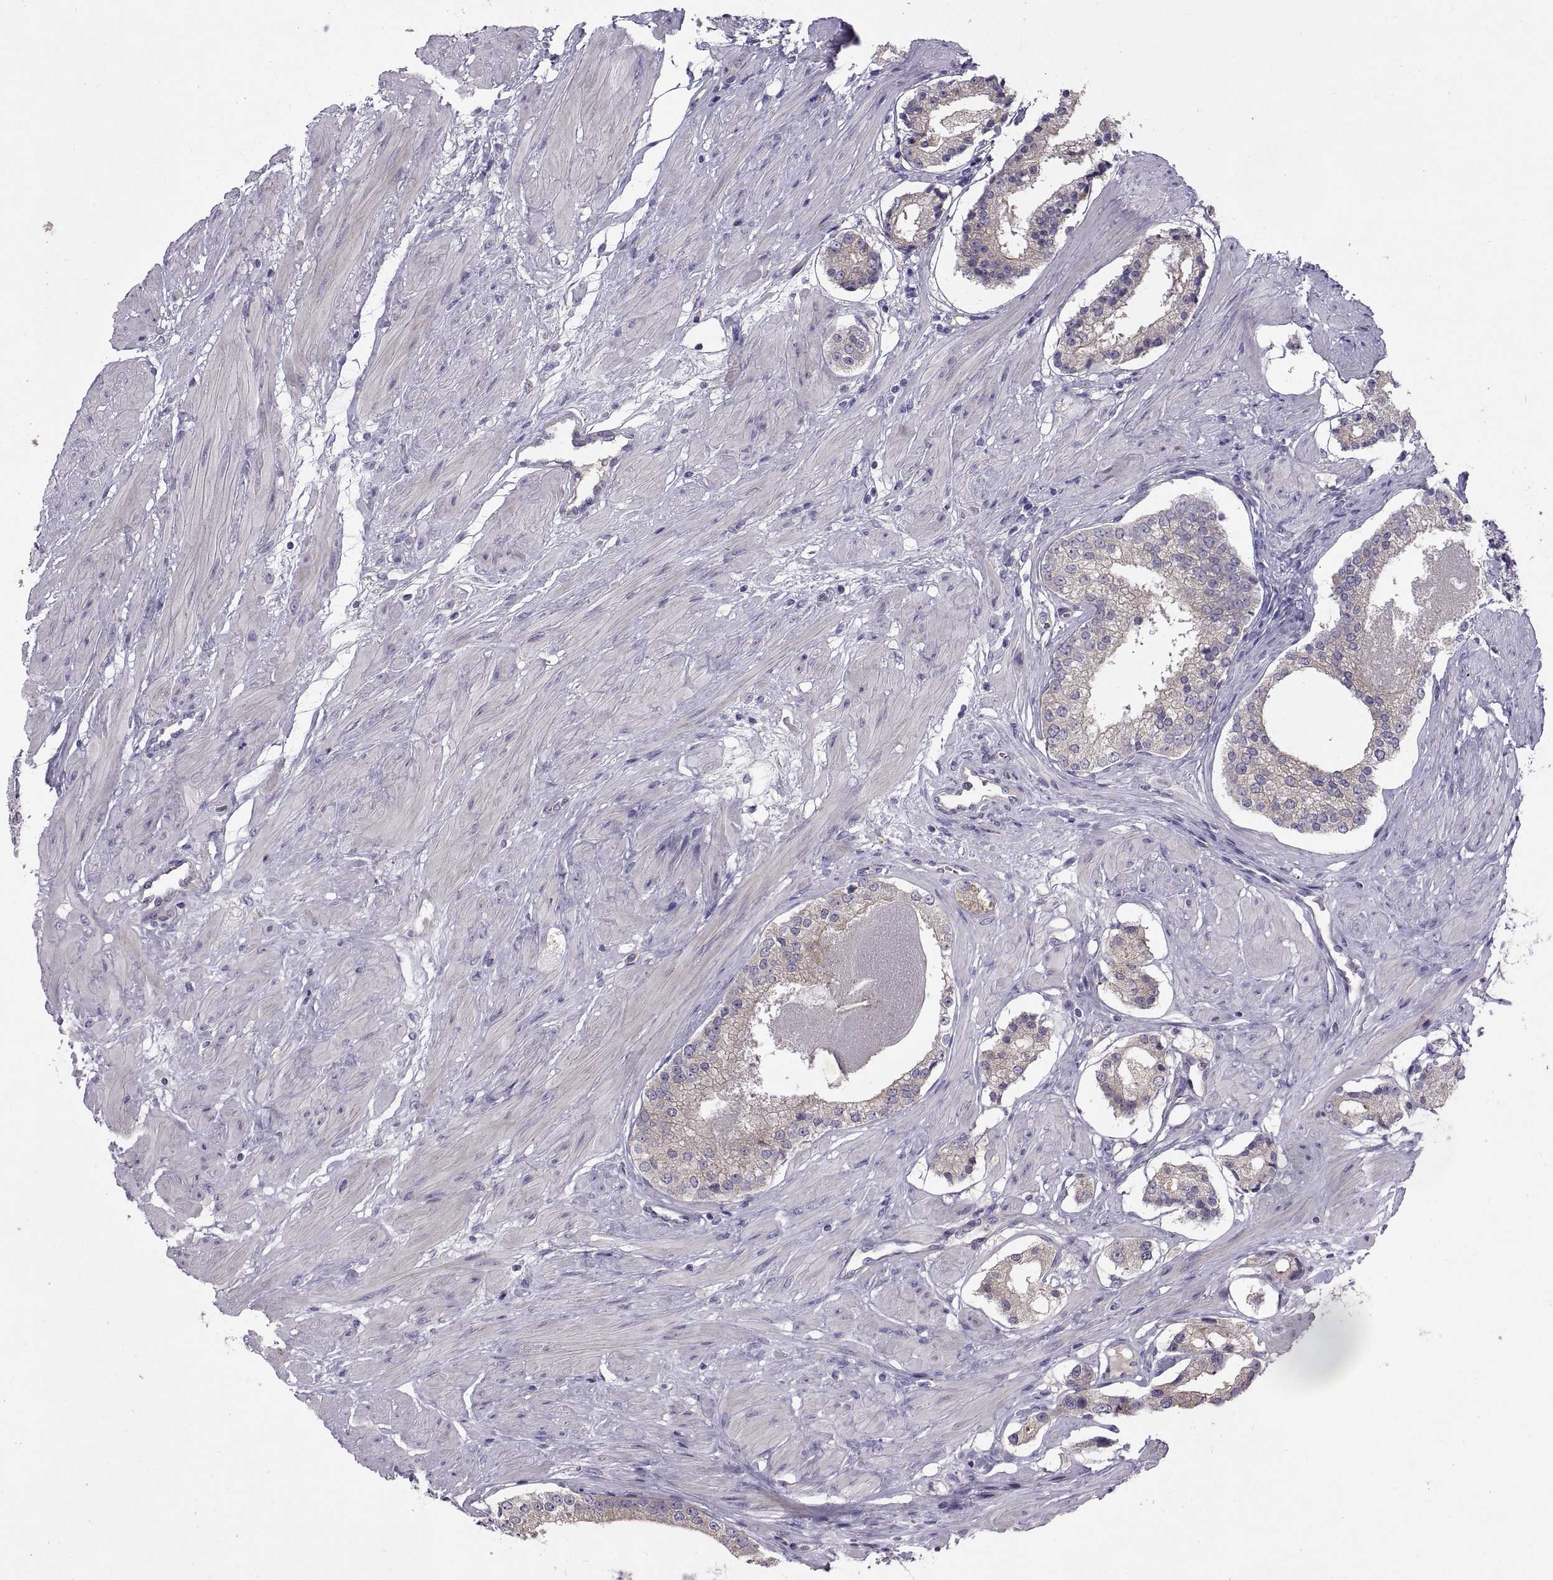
{"staining": {"intensity": "negative", "quantity": "none", "location": "none"}, "tissue": "prostate cancer", "cell_type": "Tumor cells", "image_type": "cancer", "snomed": [{"axis": "morphology", "description": "Adenocarcinoma, Low grade"}, {"axis": "topography", "description": "Prostate"}], "caption": "Photomicrograph shows no significant protein positivity in tumor cells of adenocarcinoma (low-grade) (prostate).", "gene": "ARSL", "patient": {"sex": "male", "age": 60}}